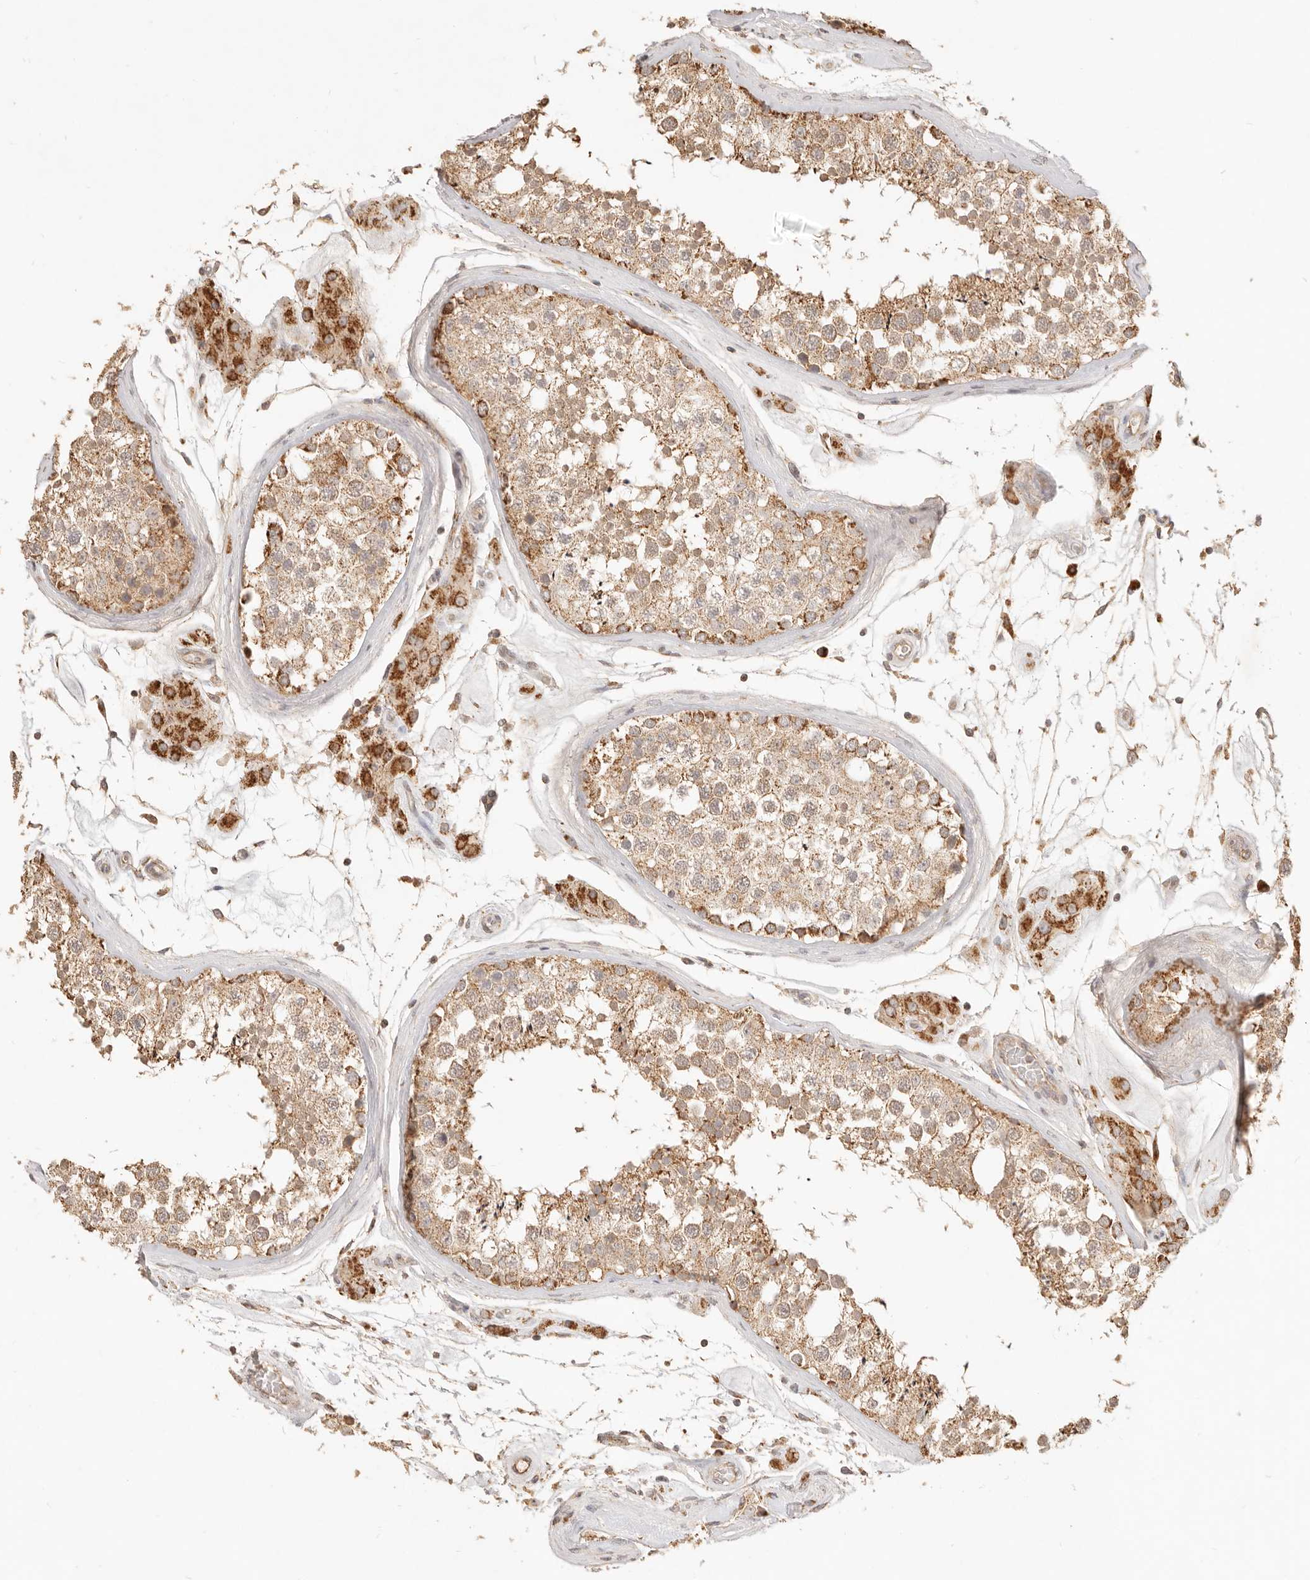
{"staining": {"intensity": "moderate", "quantity": ">75%", "location": "cytoplasmic/membranous"}, "tissue": "testis", "cell_type": "Cells in seminiferous ducts", "image_type": "normal", "snomed": [{"axis": "morphology", "description": "Normal tissue, NOS"}, {"axis": "topography", "description": "Testis"}], "caption": "Human testis stained for a protein (brown) demonstrates moderate cytoplasmic/membranous positive positivity in approximately >75% of cells in seminiferous ducts.", "gene": "CPLANE2", "patient": {"sex": "male", "age": 46}}